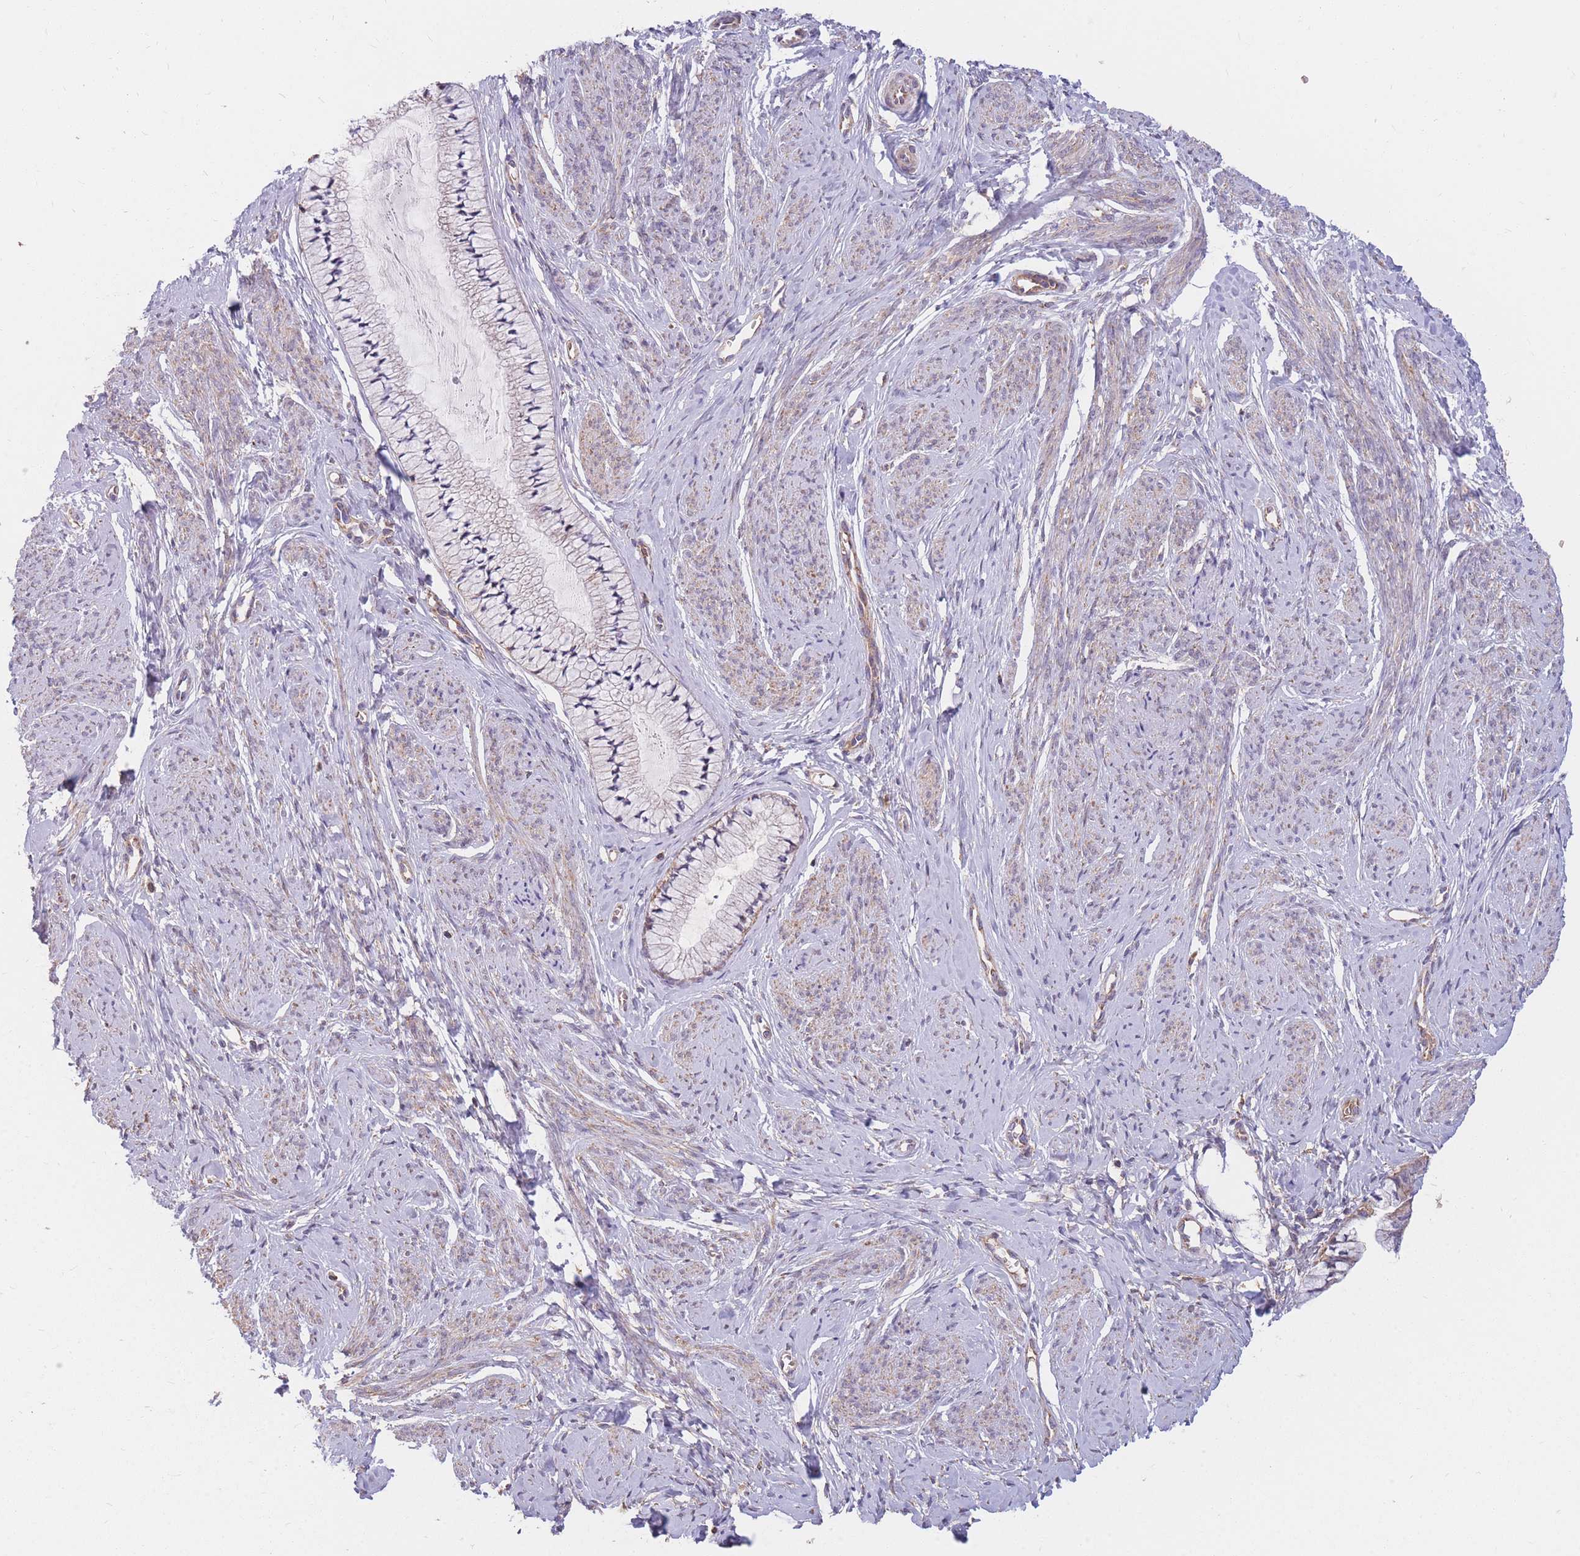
{"staining": {"intensity": "moderate", "quantity": "<25%", "location": "cytoplasmic/membranous"}, "tissue": "cervix", "cell_type": "Glandular cells", "image_type": "normal", "snomed": [{"axis": "morphology", "description": "Normal tissue, NOS"}, {"axis": "topography", "description": "Cervix"}], "caption": "Brown immunohistochemical staining in normal human cervix demonstrates moderate cytoplasmic/membranous expression in approximately <25% of glandular cells.", "gene": "PTPMT1", "patient": {"sex": "female", "age": 42}}